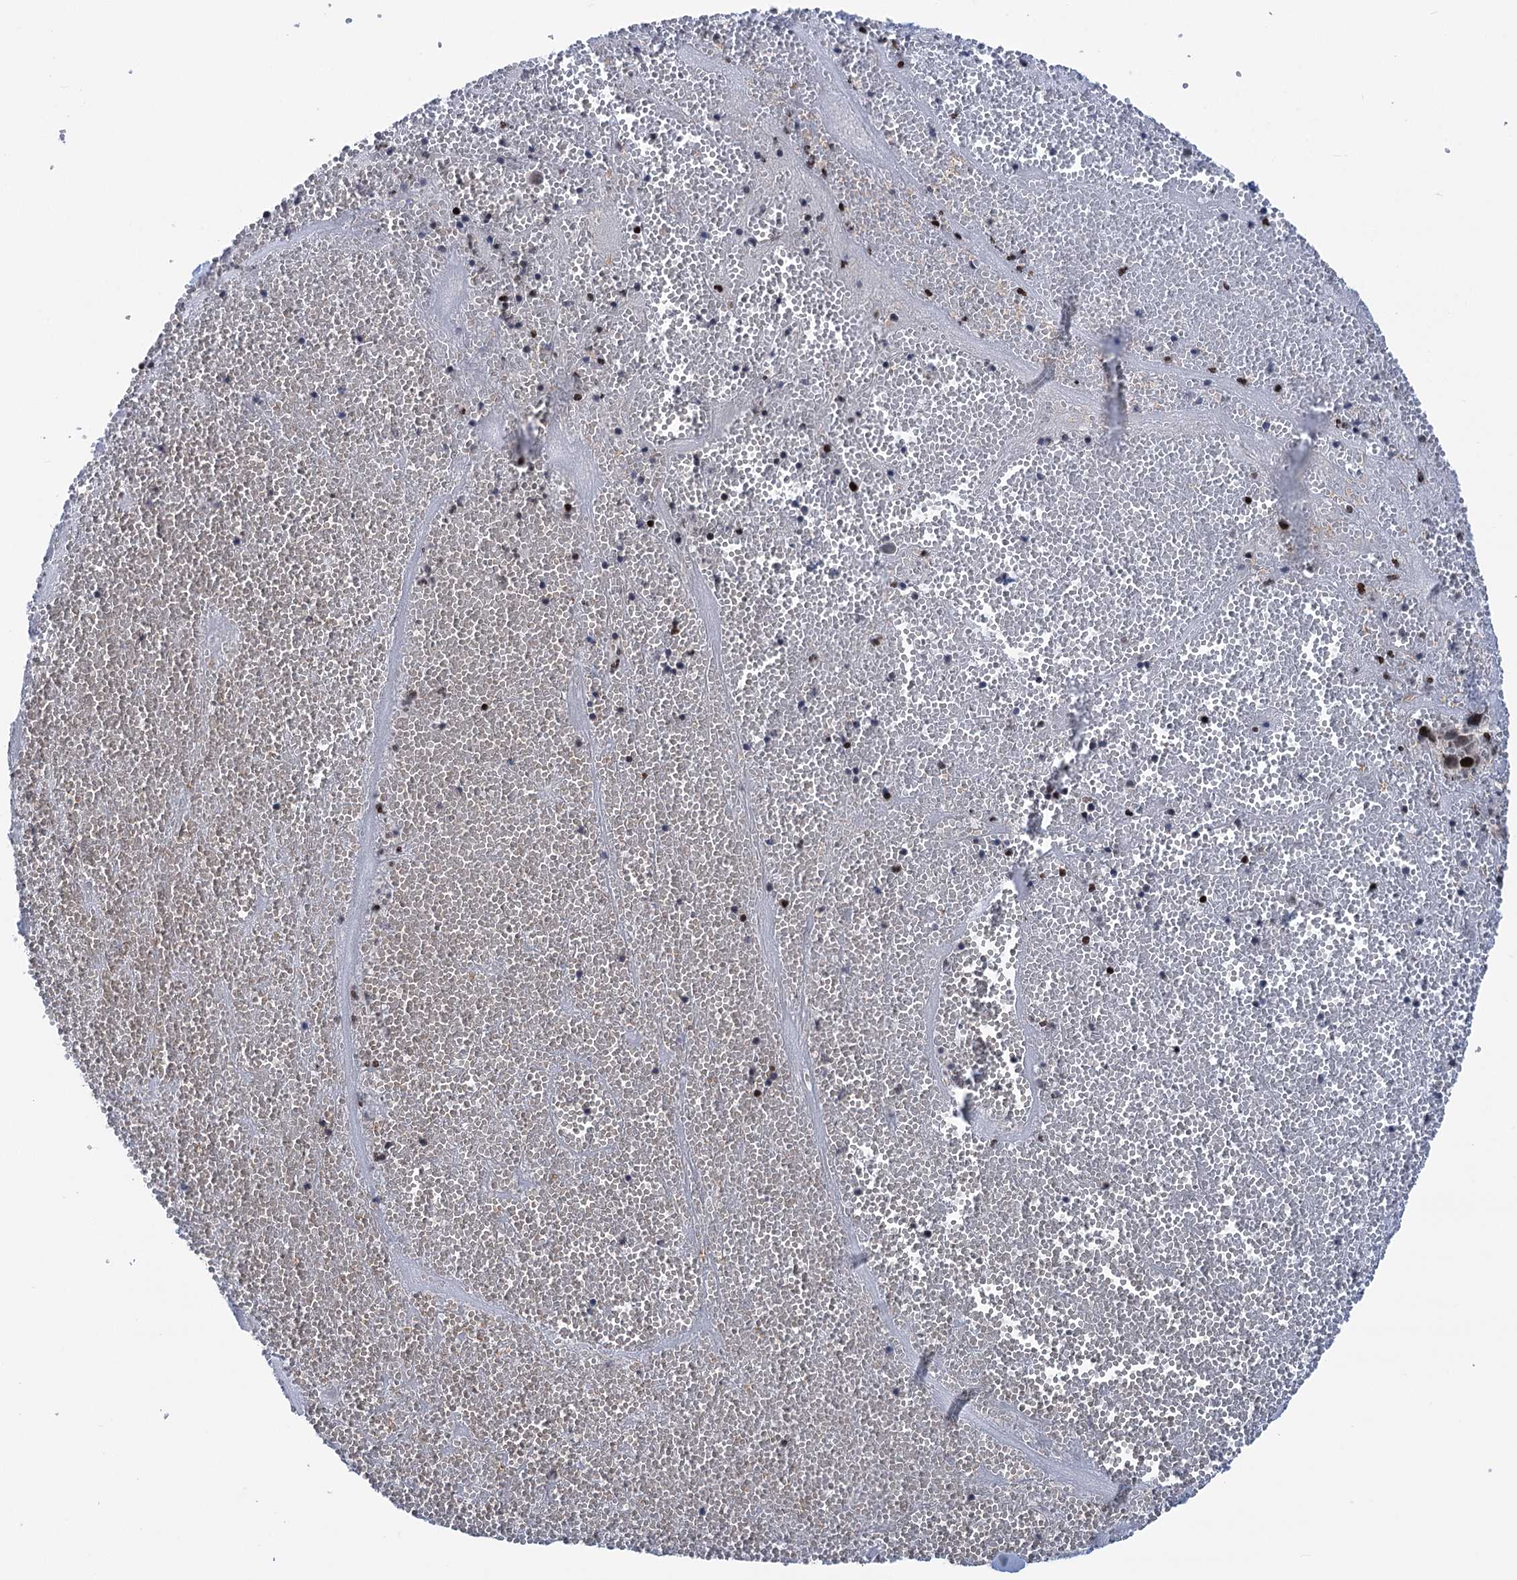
{"staining": {"intensity": "negative", "quantity": "none", "location": "none"}, "tissue": "melanoma", "cell_type": "Tumor cells", "image_type": "cancer", "snomed": [{"axis": "morphology", "description": "Malignant melanoma, NOS"}, {"axis": "topography", "description": "Skin"}], "caption": "A high-resolution photomicrograph shows IHC staining of melanoma, which displays no significant staining in tumor cells. (Immunohistochemistry (ihc), brightfield microscopy, high magnification).", "gene": "ZCCHC10", "patient": {"sex": "male", "age": 84}}